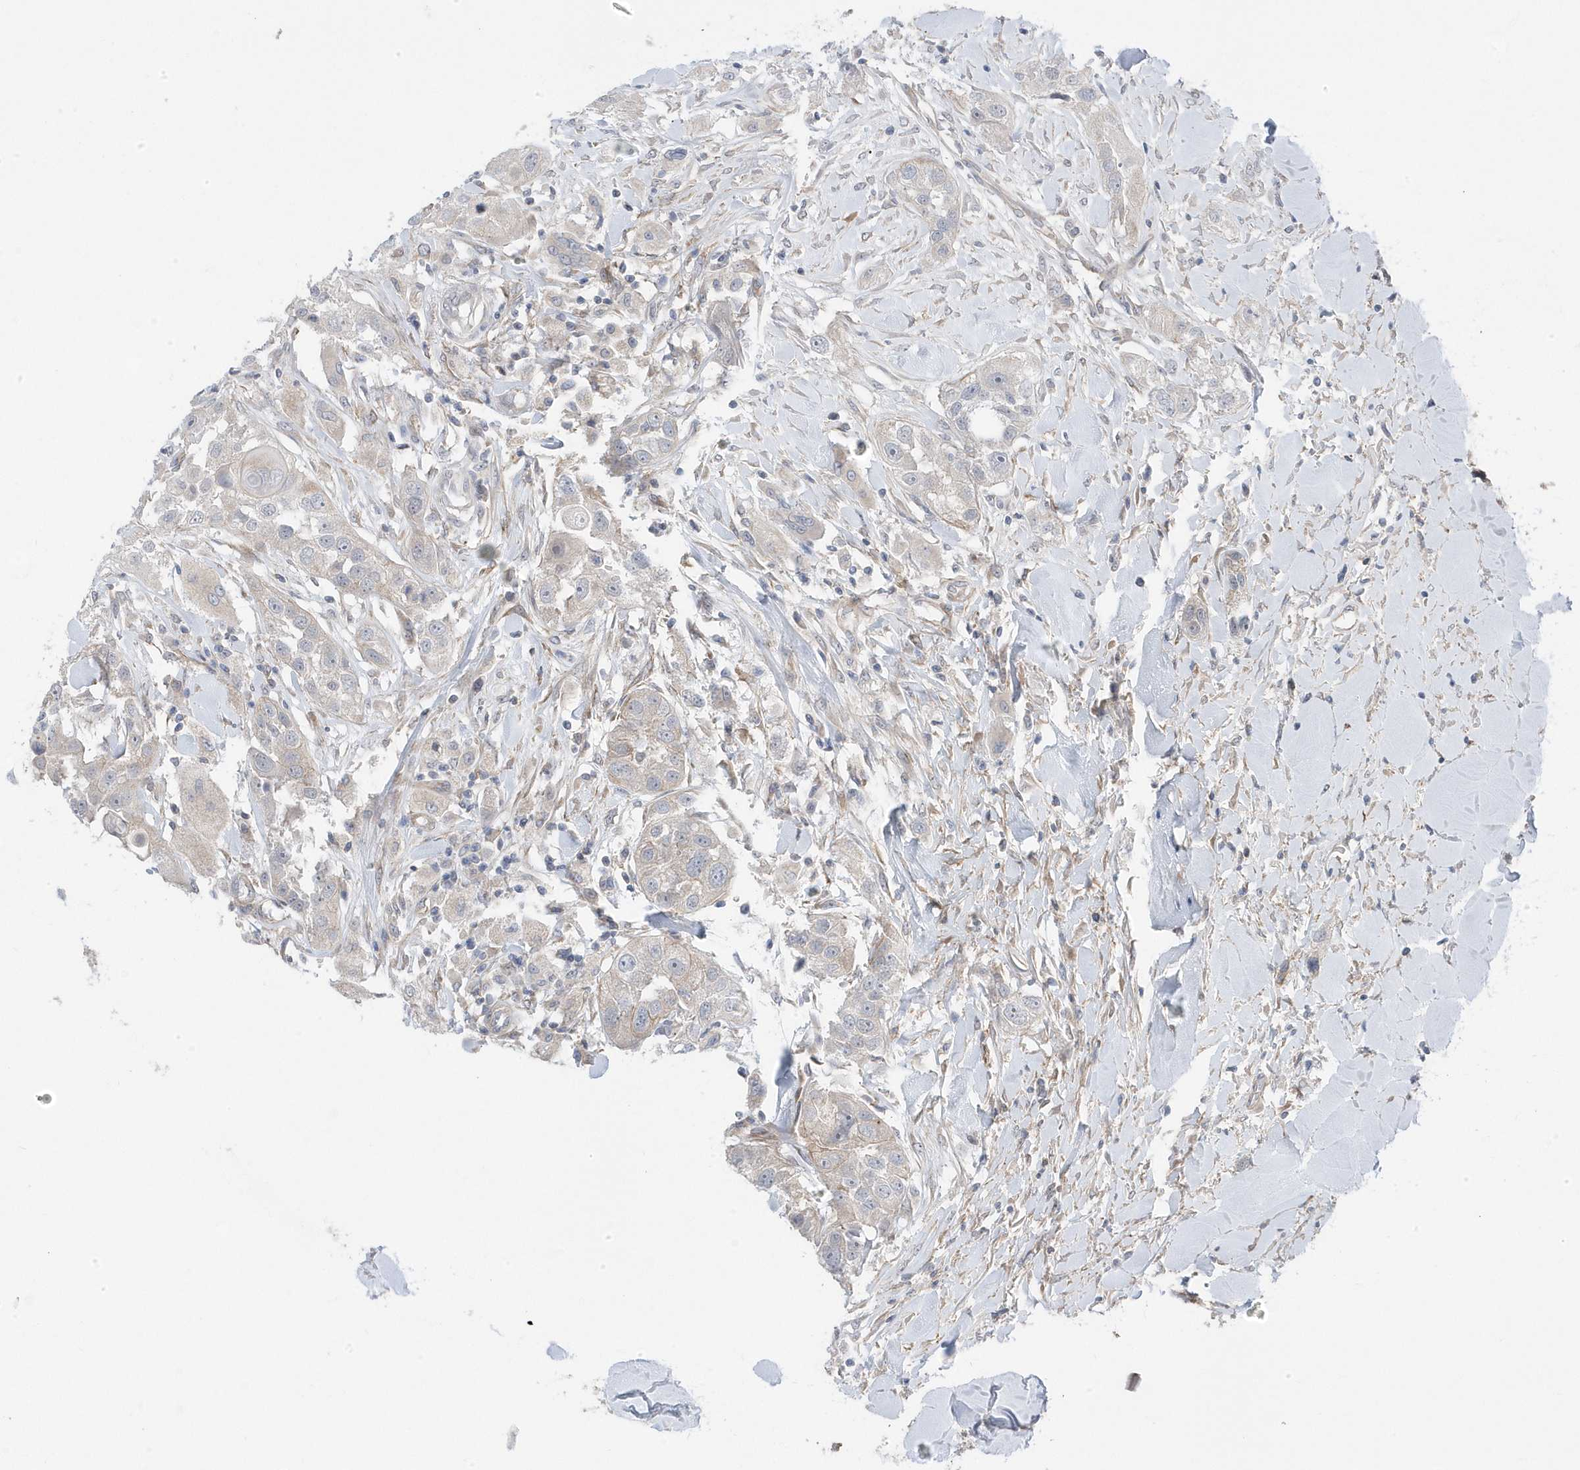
{"staining": {"intensity": "weak", "quantity": "<25%", "location": "cytoplasmic/membranous"}, "tissue": "head and neck cancer", "cell_type": "Tumor cells", "image_type": "cancer", "snomed": [{"axis": "morphology", "description": "Normal tissue, NOS"}, {"axis": "morphology", "description": "Squamous cell carcinoma, NOS"}, {"axis": "topography", "description": "Skeletal muscle"}, {"axis": "topography", "description": "Head-Neck"}], "caption": "Photomicrograph shows no significant protein positivity in tumor cells of head and neck cancer.", "gene": "ANAPC1", "patient": {"sex": "male", "age": 51}}